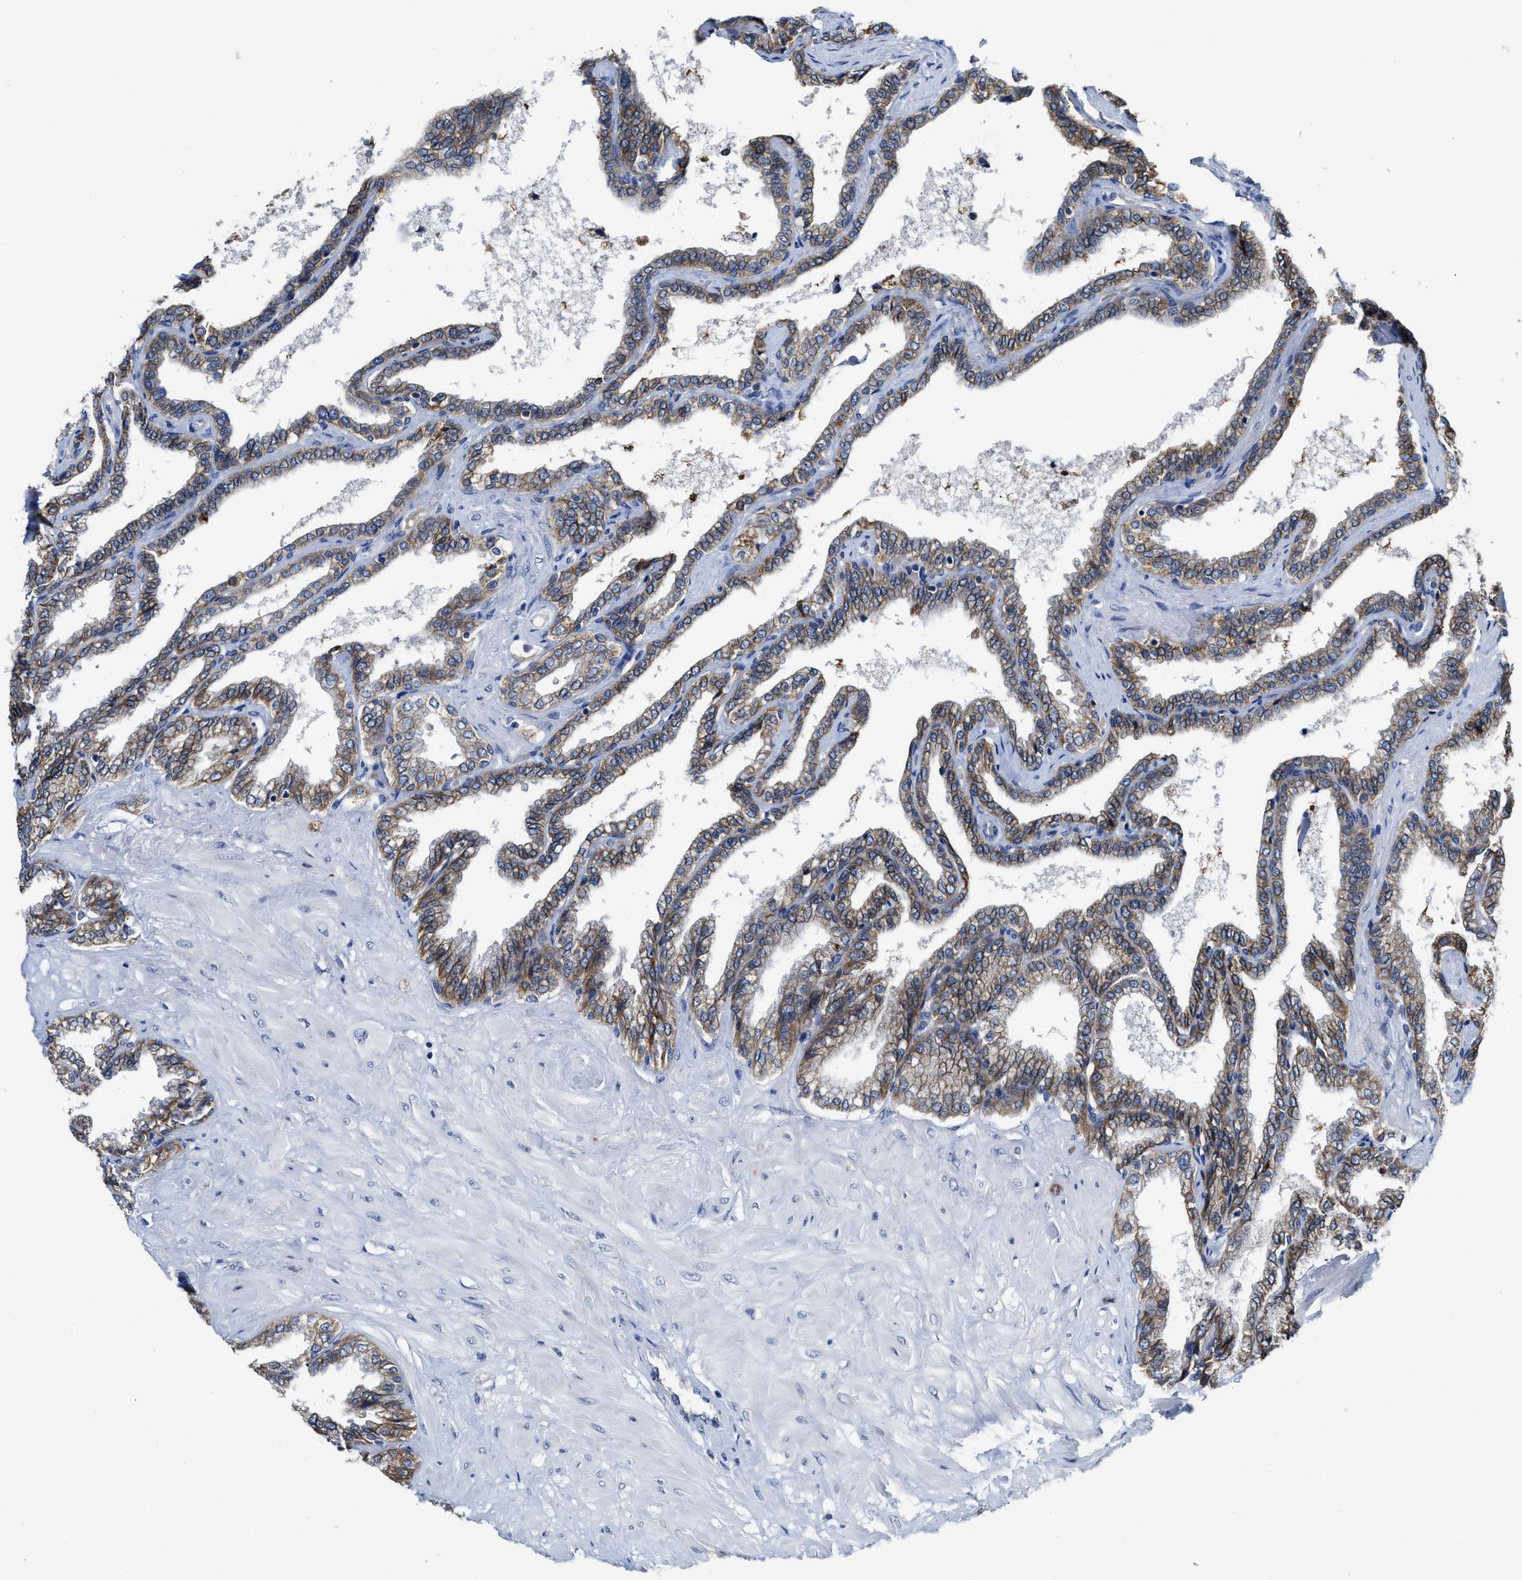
{"staining": {"intensity": "moderate", "quantity": ">75%", "location": "cytoplasmic/membranous"}, "tissue": "seminal vesicle", "cell_type": "Glandular cells", "image_type": "normal", "snomed": [{"axis": "morphology", "description": "Normal tissue, NOS"}, {"axis": "topography", "description": "Seminal veicle"}], "caption": "Seminal vesicle stained with immunohistochemistry (IHC) reveals moderate cytoplasmic/membranous positivity in approximately >75% of glandular cells.", "gene": "GHITM", "patient": {"sex": "male", "age": 46}}